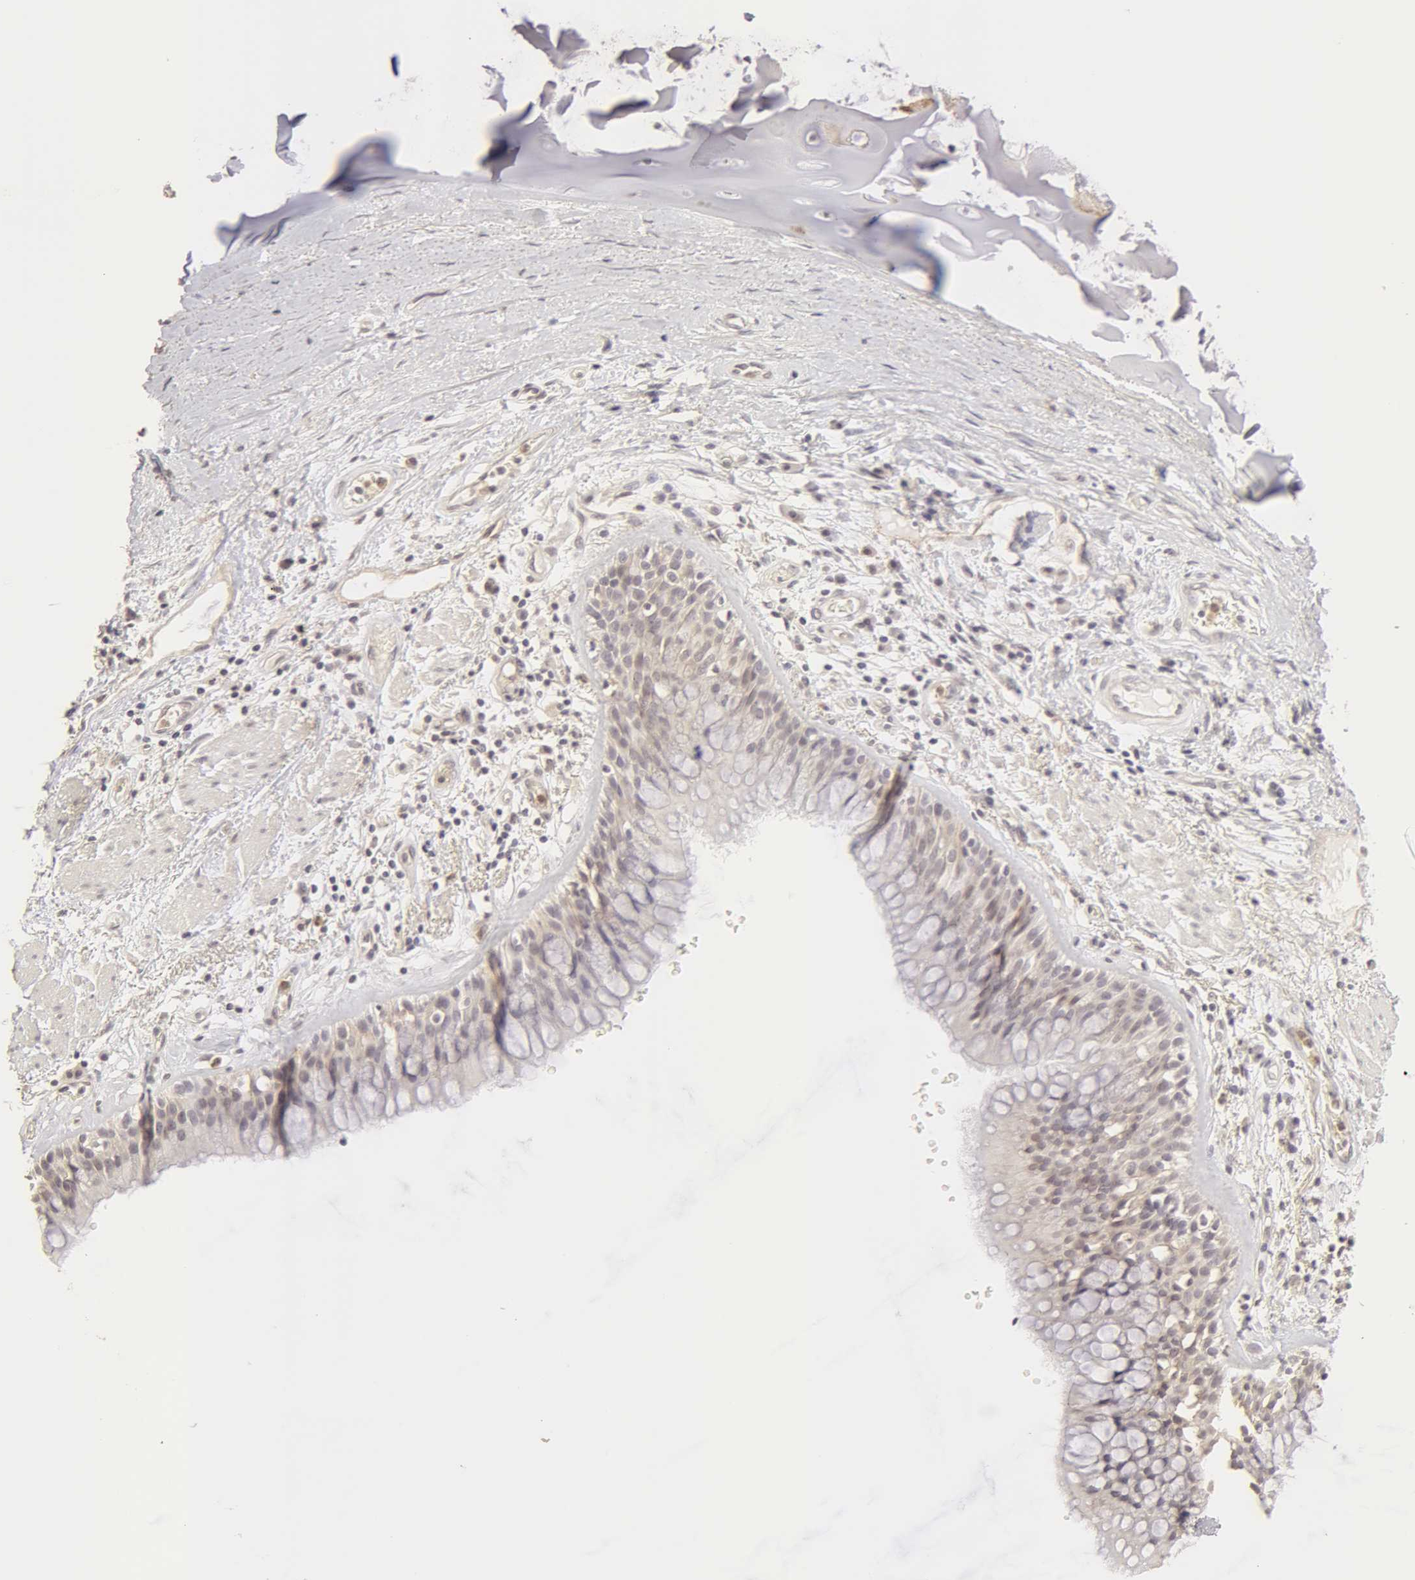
{"staining": {"intensity": "weak", "quantity": "25%-75%", "location": "cytoplasmic/membranous"}, "tissue": "bronchus", "cell_type": "Respiratory epithelial cells", "image_type": "normal", "snomed": [{"axis": "morphology", "description": "Normal tissue, NOS"}, {"axis": "topography", "description": "Bronchus"}, {"axis": "topography", "description": "Lung"}], "caption": "Immunohistochemical staining of unremarkable bronchus demonstrates weak cytoplasmic/membranous protein expression in approximately 25%-75% of respiratory epithelial cells.", "gene": "ADAM10", "patient": {"sex": "female", "age": 57}}